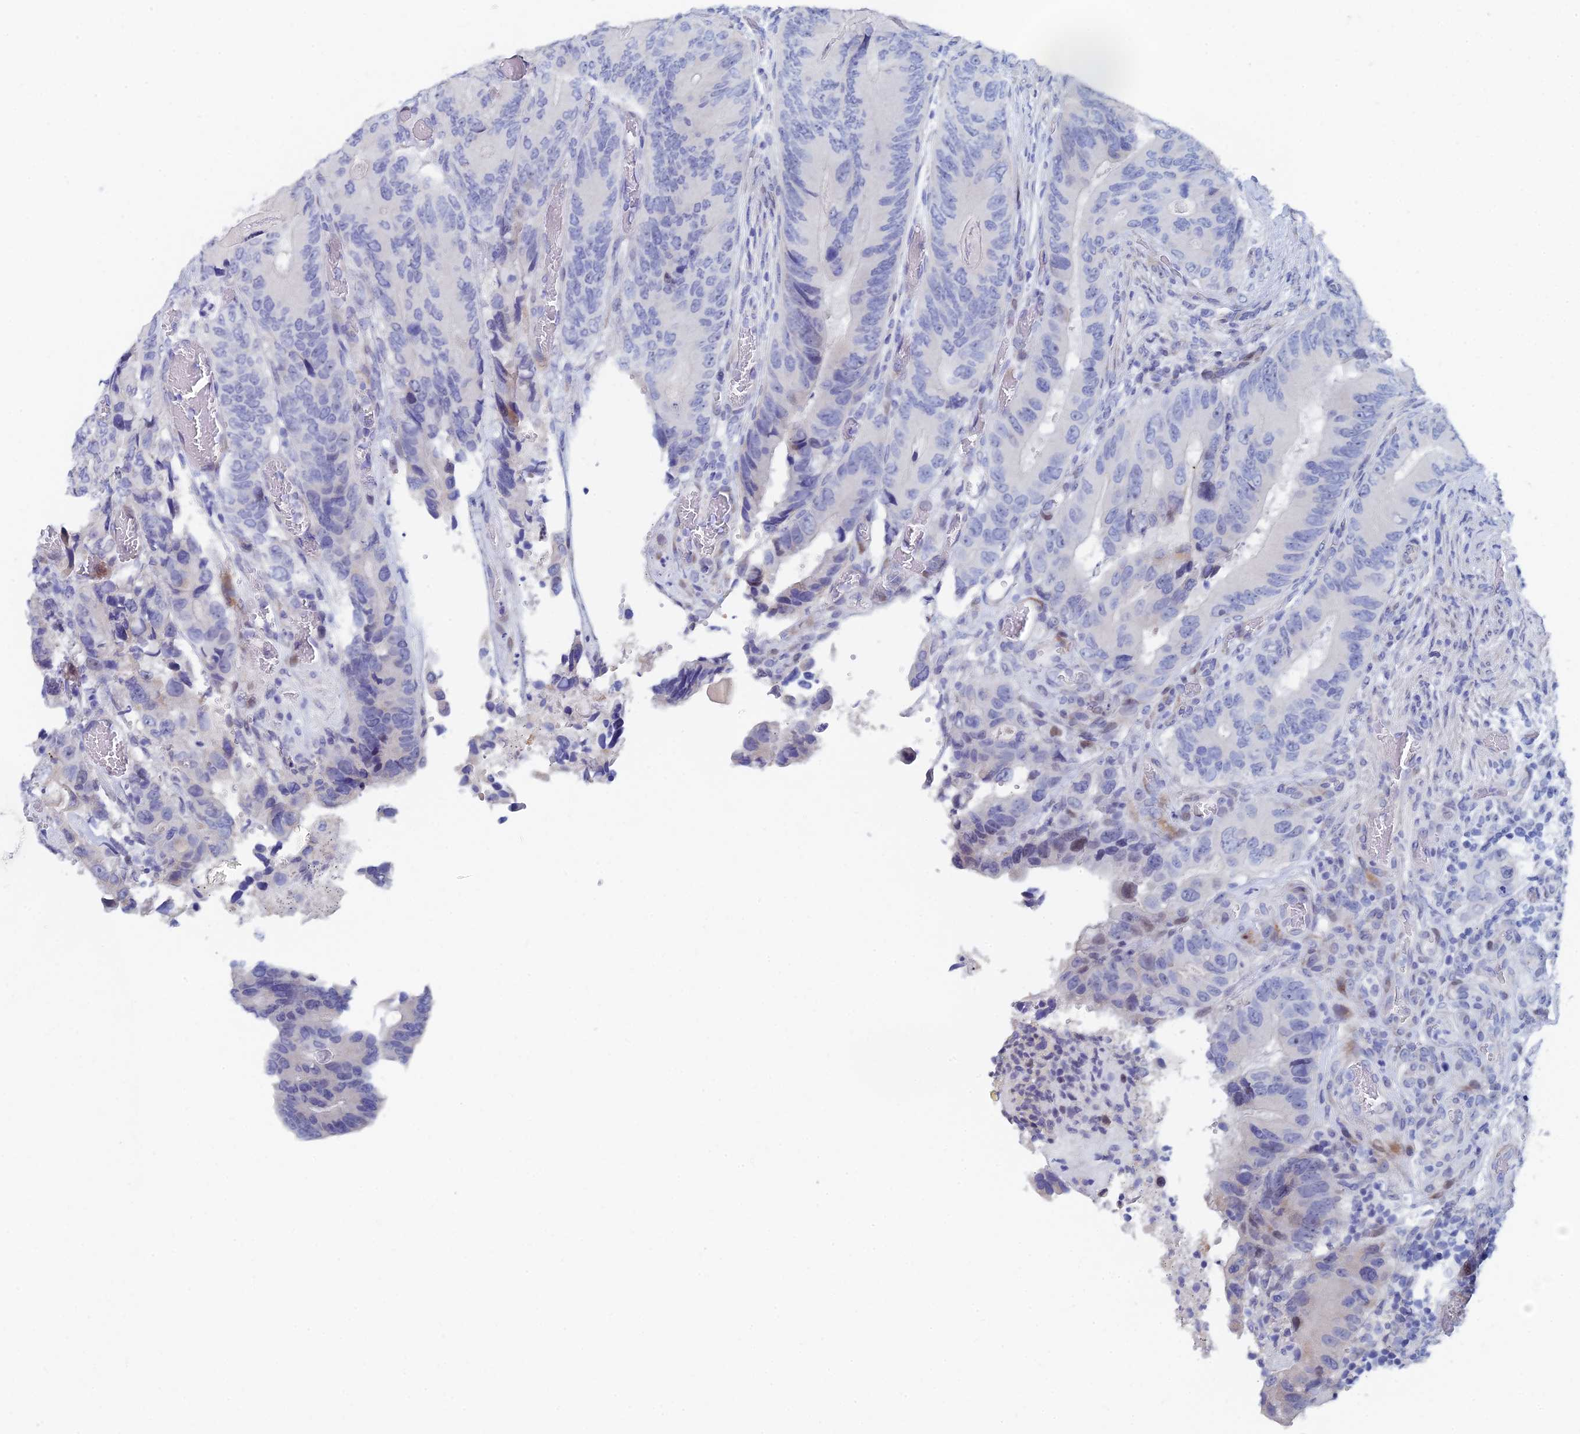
{"staining": {"intensity": "negative", "quantity": "none", "location": "none"}, "tissue": "colorectal cancer", "cell_type": "Tumor cells", "image_type": "cancer", "snomed": [{"axis": "morphology", "description": "Adenocarcinoma, NOS"}, {"axis": "topography", "description": "Colon"}], "caption": "Protein analysis of colorectal cancer (adenocarcinoma) displays no significant staining in tumor cells. (DAB immunohistochemistry visualized using brightfield microscopy, high magnification).", "gene": "DRGX", "patient": {"sex": "male", "age": 84}}